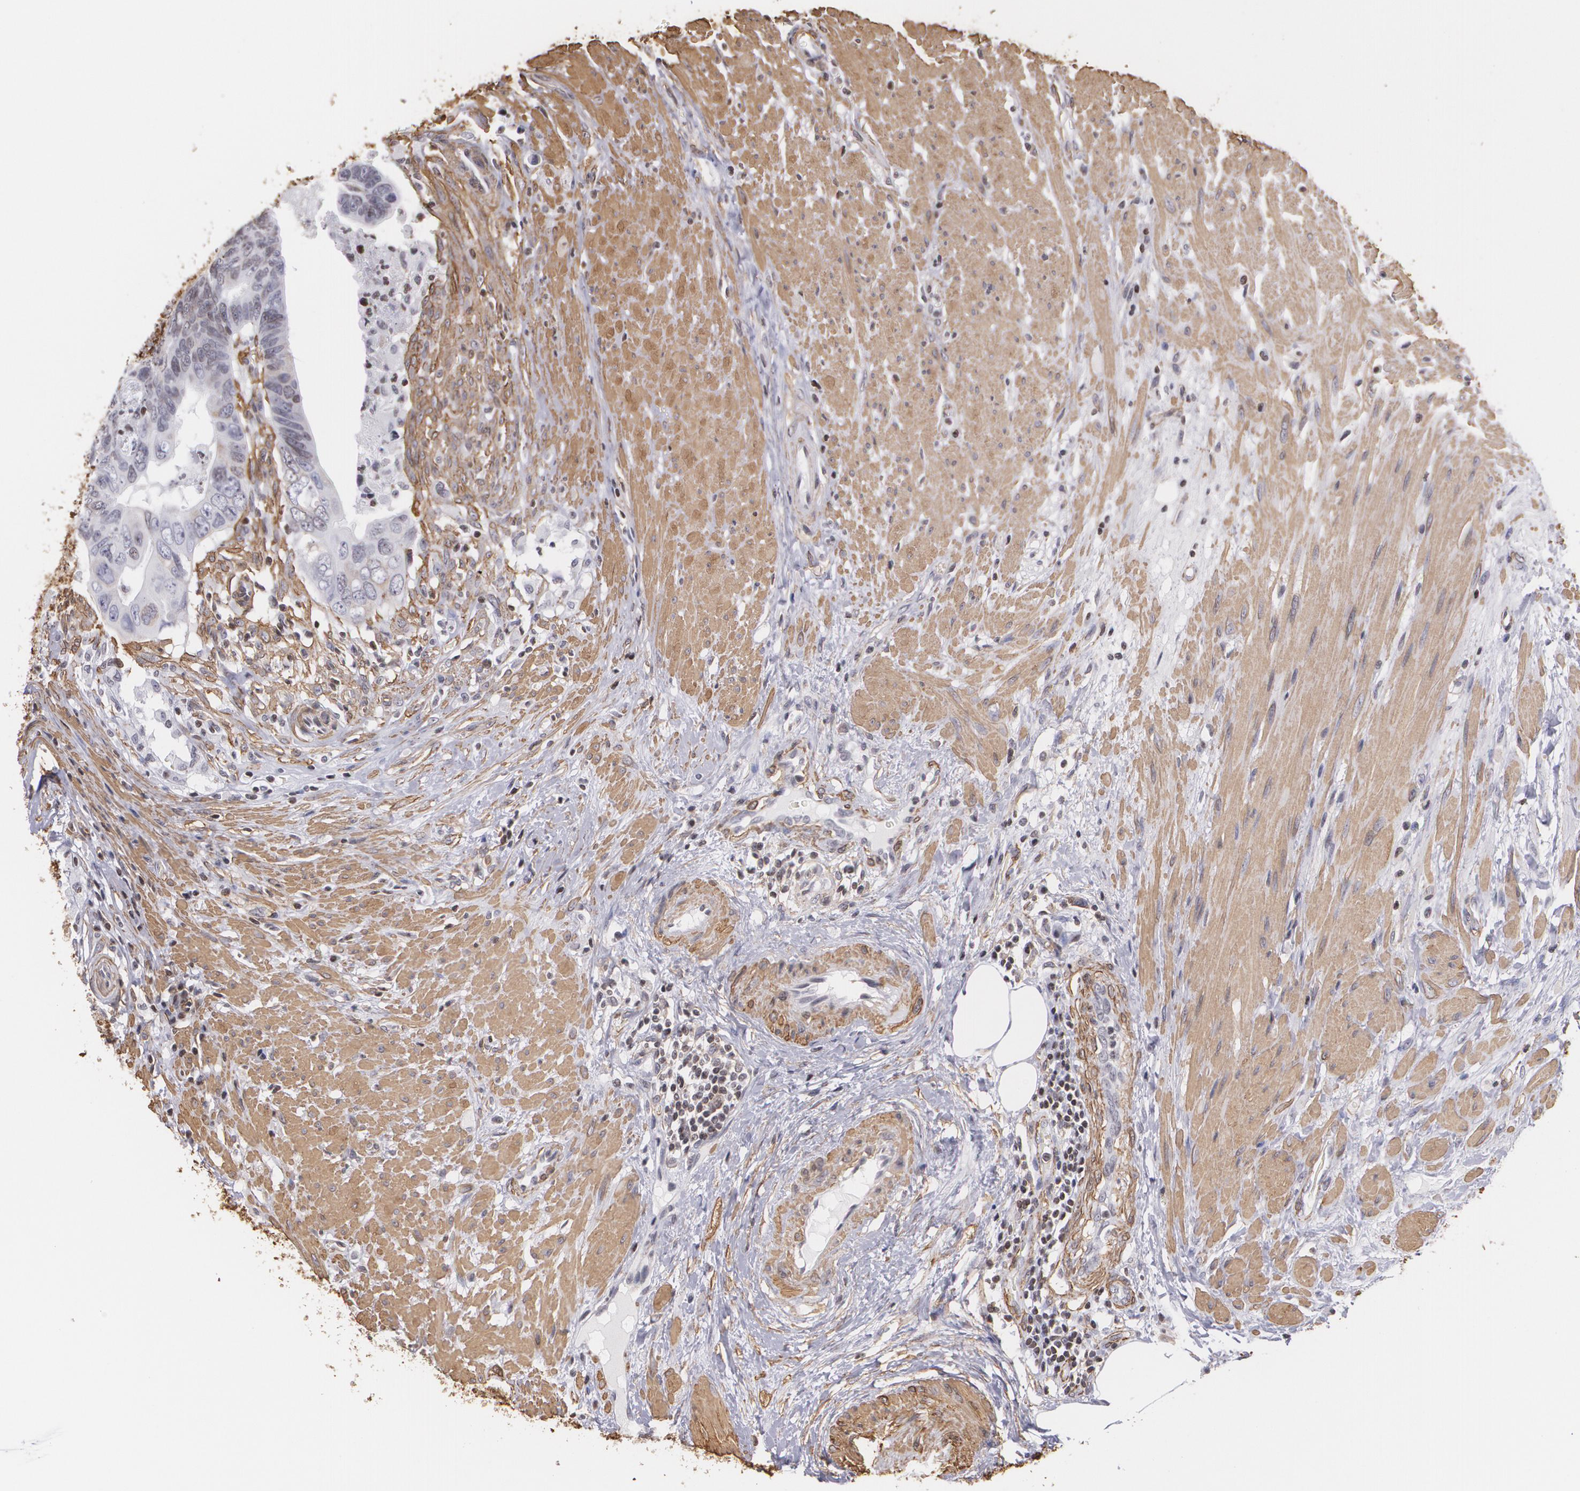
{"staining": {"intensity": "weak", "quantity": "<25%", "location": "cytoplasmic/membranous"}, "tissue": "colorectal cancer", "cell_type": "Tumor cells", "image_type": "cancer", "snomed": [{"axis": "morphology", "description": "Adenocarcinoma, NOS"}, {"axis": "topography", "description": "Rectum"}], "caption": "The IHC histopathology image has no significant staining in tumor cells of colorectal cancer (adenocarcinoma) tissue.", "gene": "VAMP1", "patient": {"sex": "male", "age": 53}}